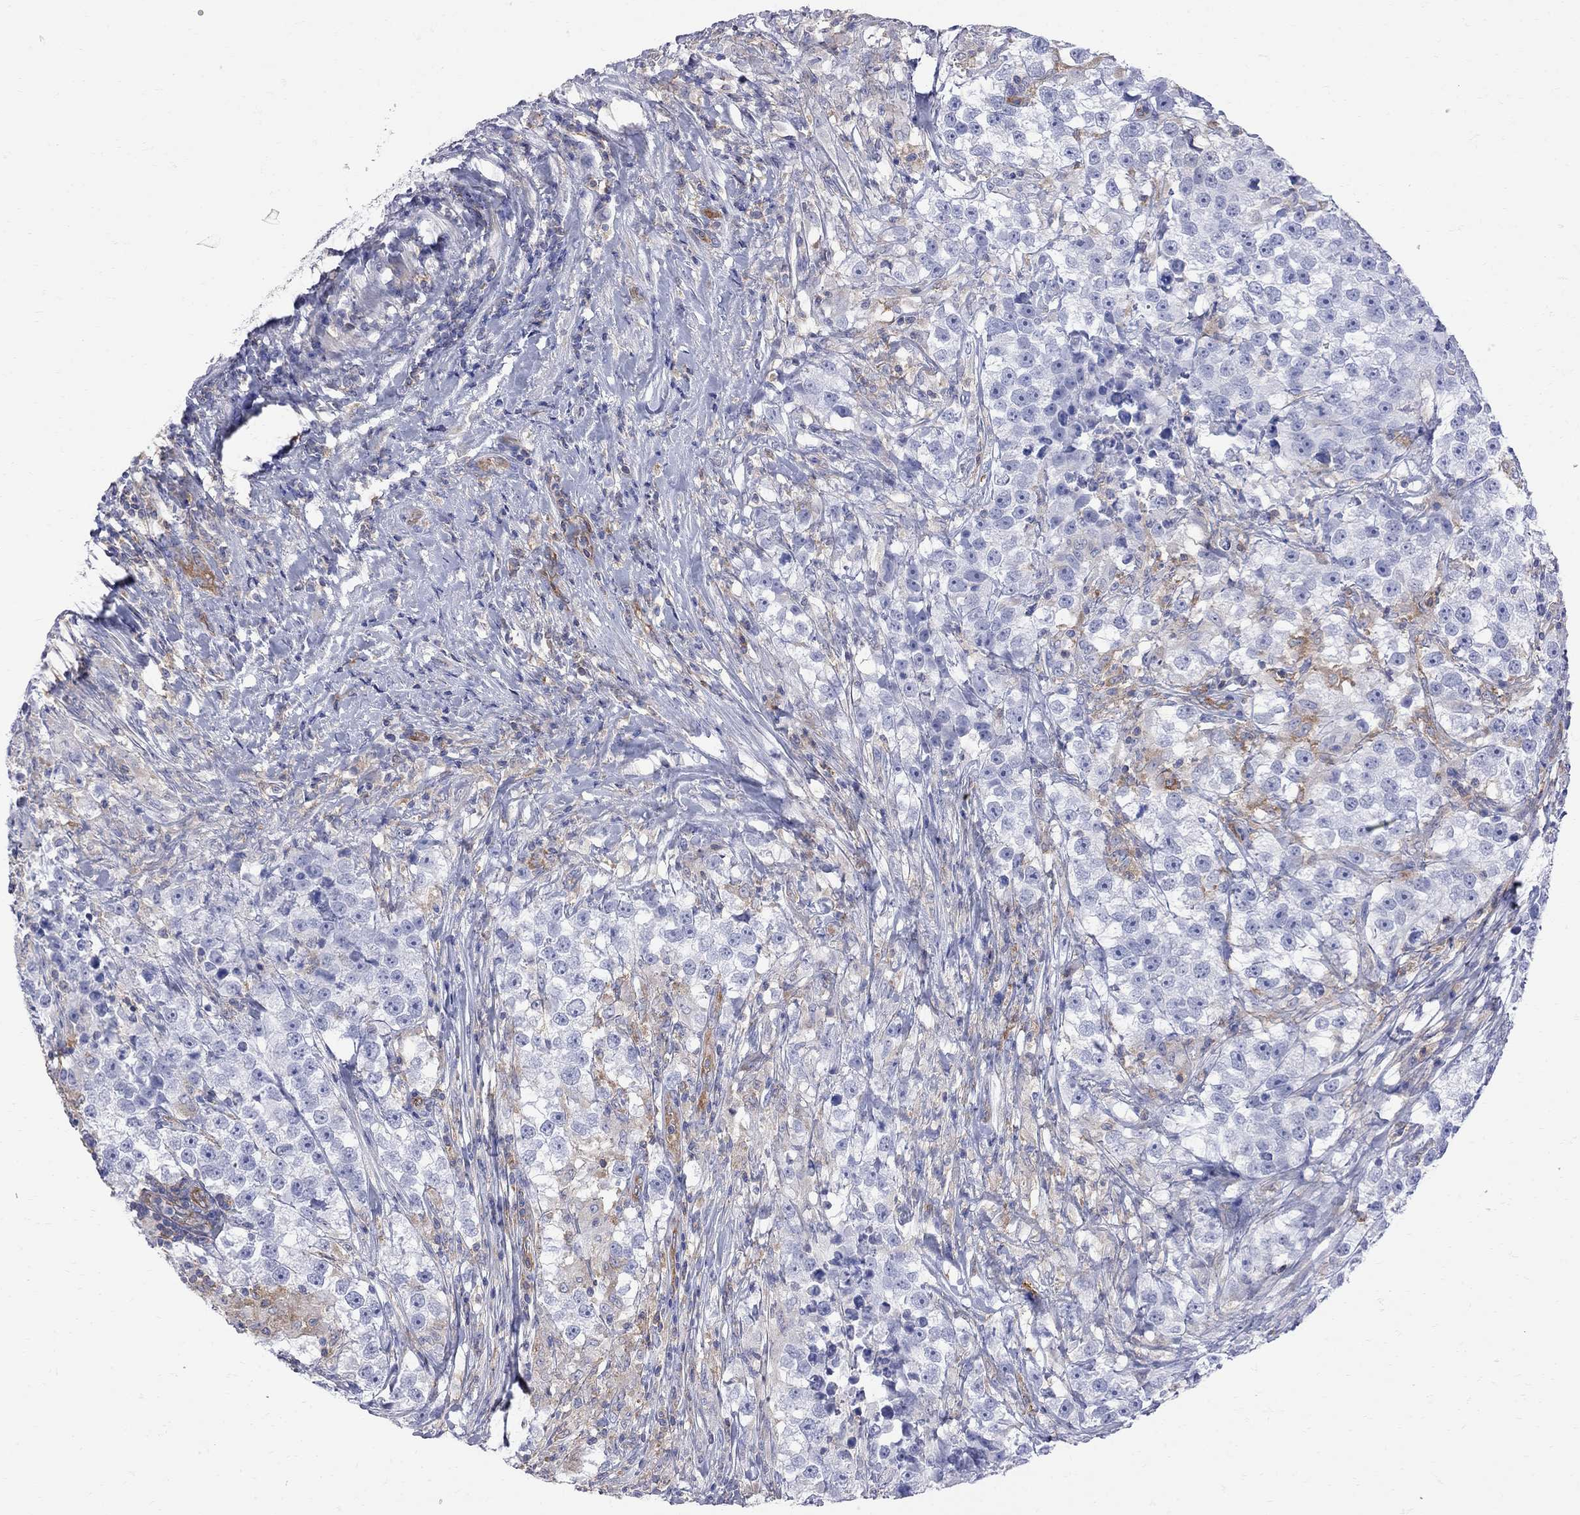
{"staining": {"intensity": "negative", "quantity": "none", "location": "none"}, "tissue": "testis cancer", "cell_type": "Tumor cells", "image_type": "cancer", "snomed": [{"axis": "morphology", "description": "Seminoma, NOS"}, {"axis": "topography", "description": "Testis"}], "caption": "Human seminoma (testis) stained for a protein using immunohistochemistry (IHC) displays no staining in tumor cells.", "gene": "ABI3", "patient": {"sex": "male", "age": 46}}